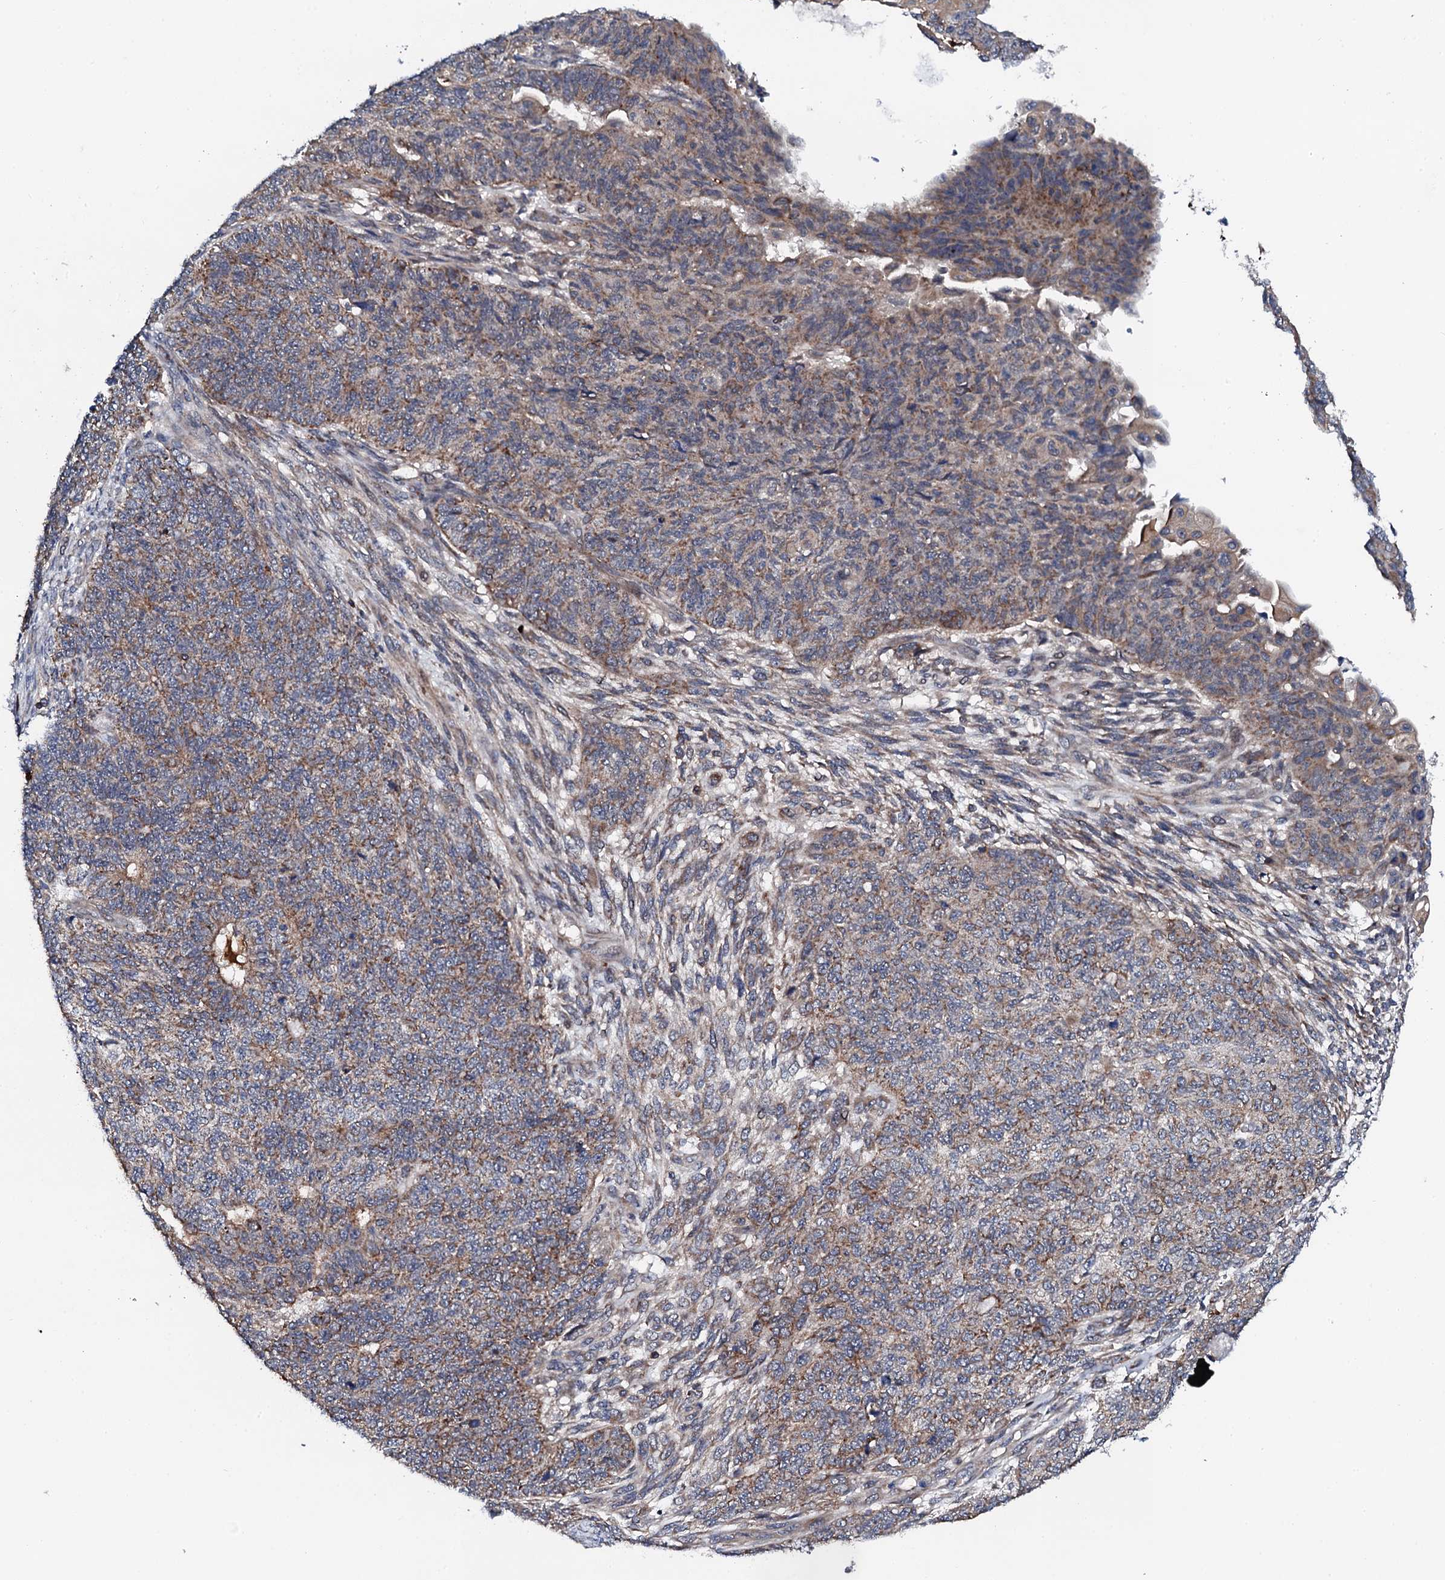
{"staining": {"intensity": "moderate", "quantity": "25%-75%", "location": "cytoplasmic/membranous"}, "tissue": "endometrial cancer", "cell_type": "Tumor cells", "image_type": "cancer", "snomed": [{"axis": "morphology", "description": "Adenocarcinoma, NOS"}, {"axis": "topography", "description": "Endometrium"}], "caption": "This histopathology image shows adenocarcinoma (endometrial) stained with IHC to label a protein in brown. The cytoplasmic/membranous of tumor cells show moderate positivity for the protein. Nuclei are counter-stained blue.", "gene": "COG4", "patient": {"sex": "female", "age": 32}}